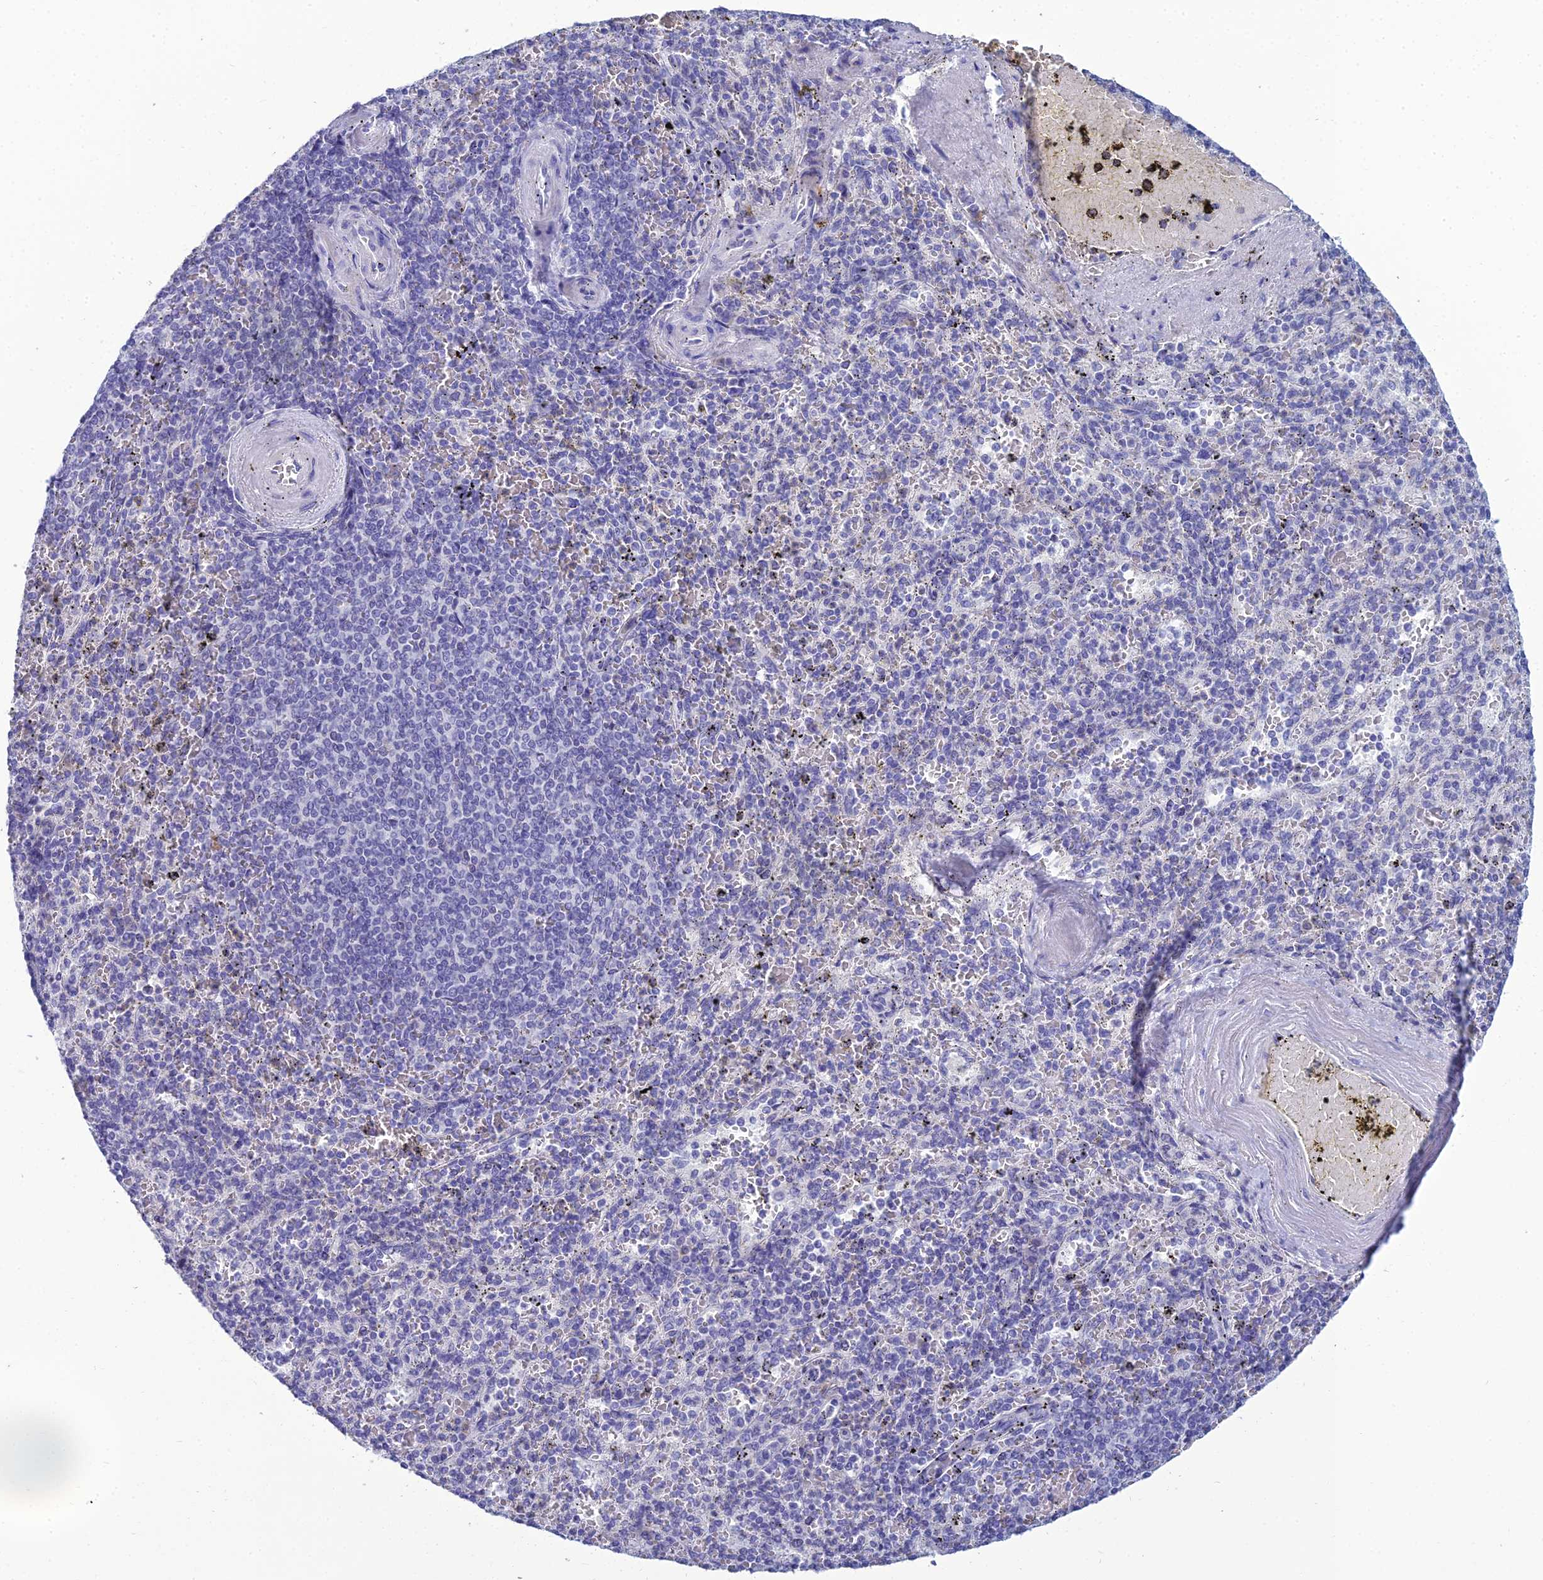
{"staining": {"intensity": "negative", "quantity": "none", "location": "none"}, "tissue": "spleen", "cell_type": "Cells in red pulp", "image_type": "normal", "snomed": [{"axis": "morphology", "description": "Normal tissue, NOS"}, {"axis": "topography", "description": "Spleen"}], "caption": "DAB immunohistochemical staining of normal human spleen reveals no significant staining in cells in red pulp. The staining was performed using DAB (3,3'-diaminobenzidine) to visualize the protein expression in brown, while the nuclei were stained in blue with hematoxylin (Magnification: 20x).", "gene": "MUC13", "patient": {"sex": "male", "age": 82}}